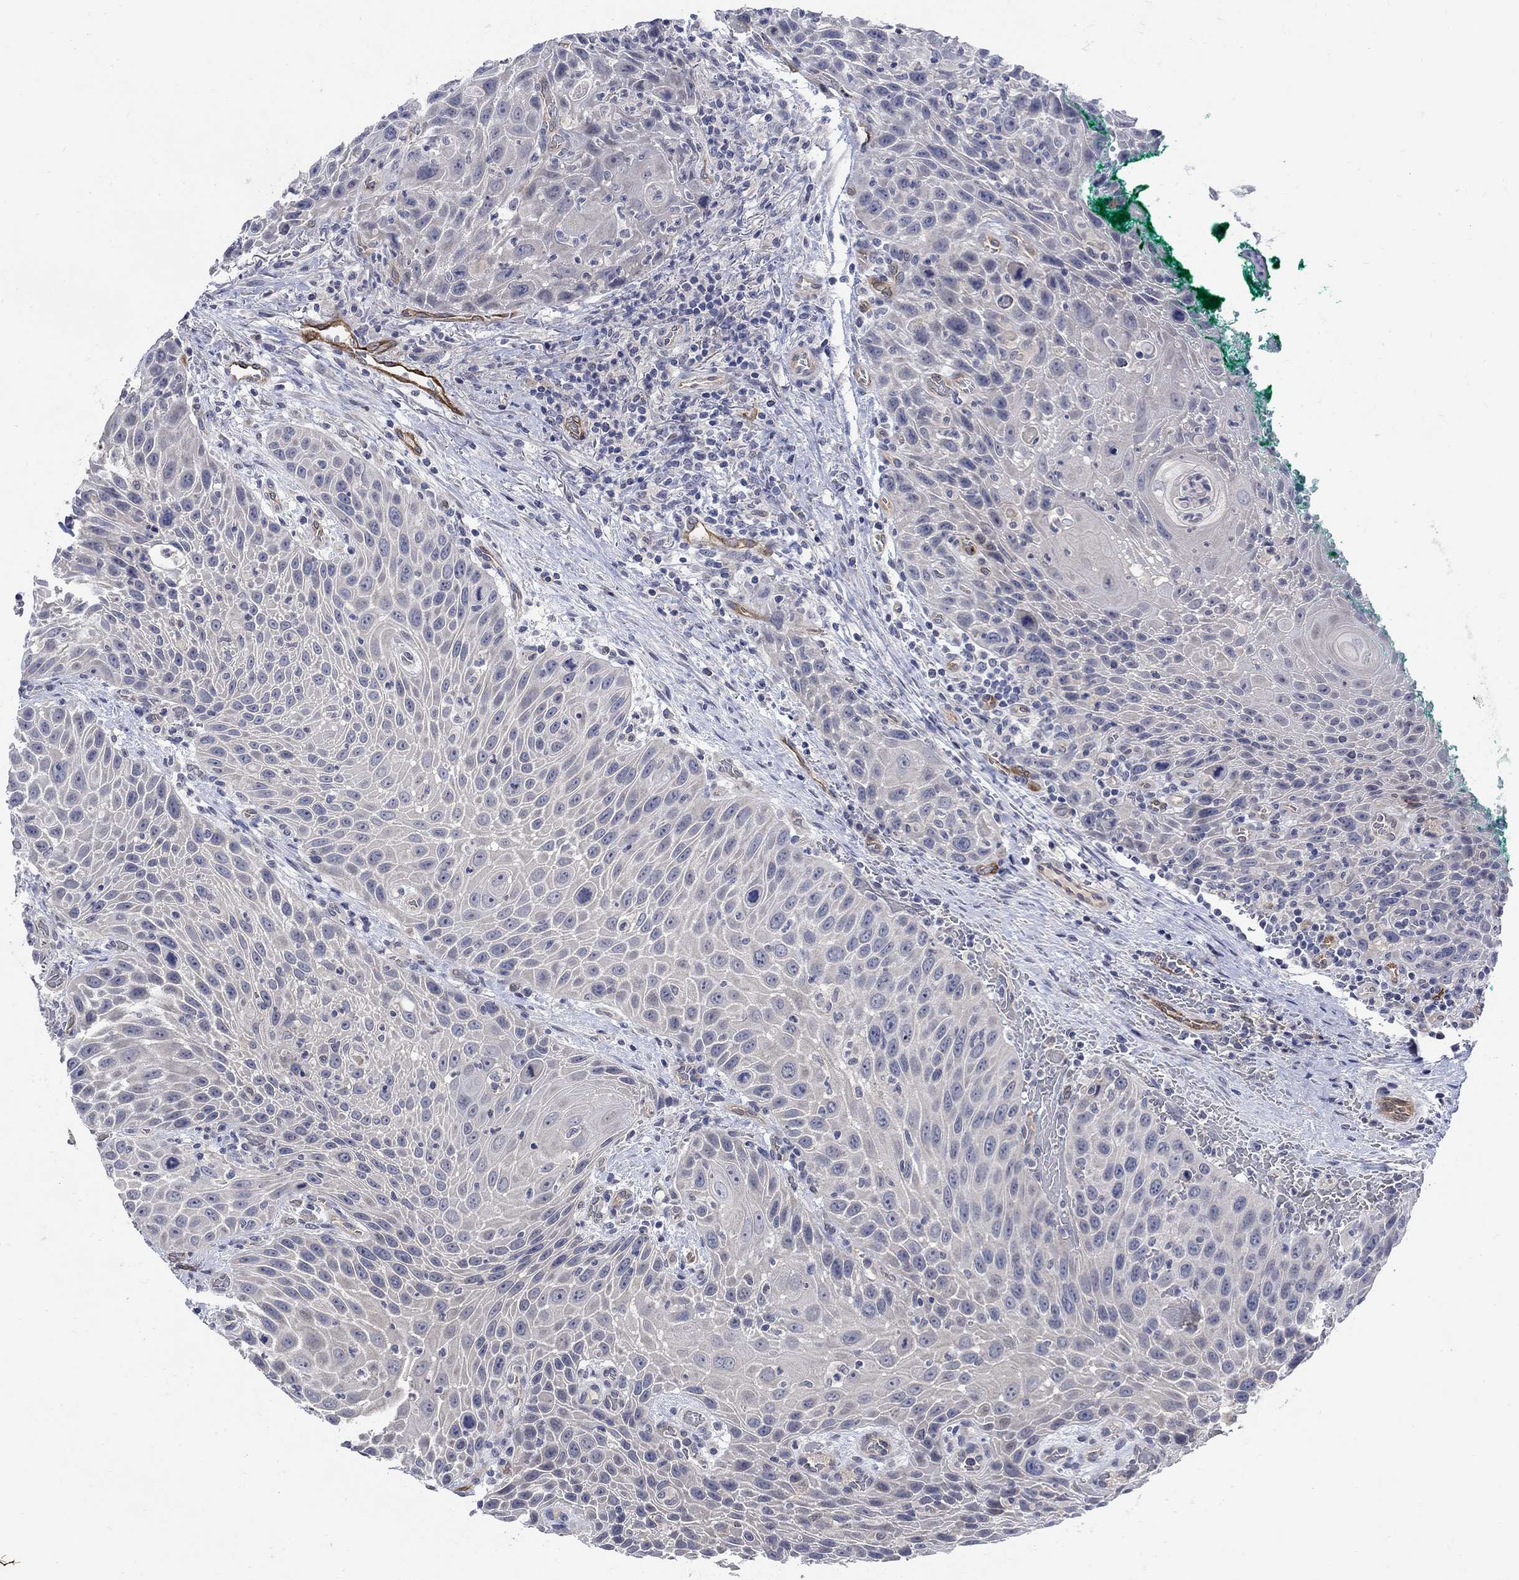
{"staining": {"intensity": "negative", "quantity": "none", "location": "none"}, "tissue": "head and neck cancer", "cell_type": "Tumor cells", "image_type": "cancer", "snomed": [{"axis": "morphology", "description": "Squamous cell carcinoma, NOS"}, {"axis": "topography", "description": "Head-Neck"}], "caption": "Immunohistochemical staining of head and neck cancer demonstrates no significant positivity in tumor cells.", "gene": "TGM2", "patient": {"sex": "male", "age": 69}}